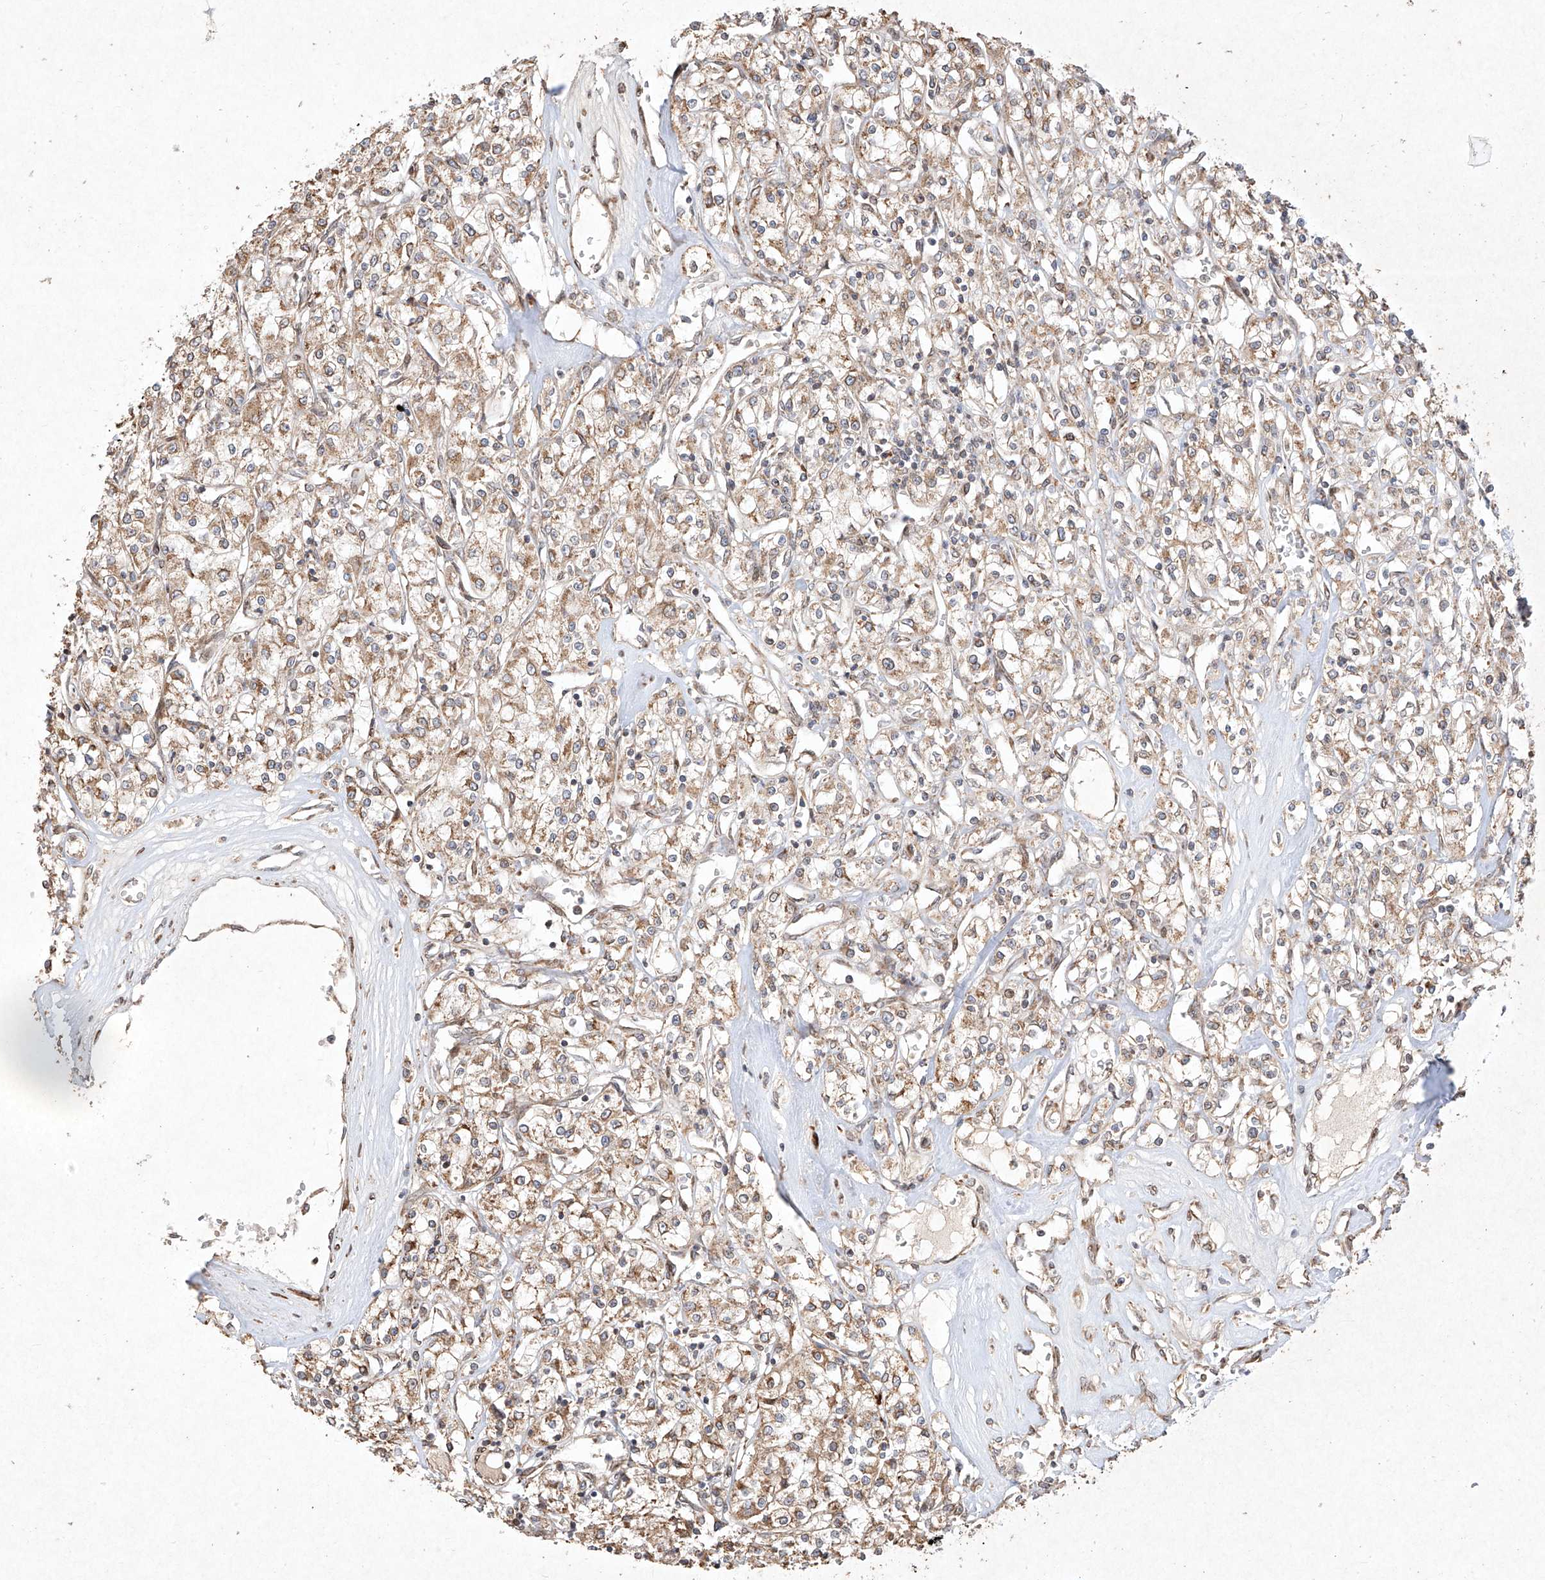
{"staining": {"intensity": "moderate", "quantity": ">75%", "location": "cytoplasmic/membranous"}, "tissue": "renal cancer", "cell_type": "Tumor cells", "image_type": "cancer", "snomed": [{"axis": "morphology", "description": "Adenocarcinoma, NOS"}, {"axis": "topography", "description": "Kidney"}], "caption": "Tumor cells exhibit moderate cytoplasmic/membranous positivity in approximately >75% of cells in adenocarcinoma (renal).", "gene": "SEMA3B", "patient": {"sex": "female", "age": 59}}